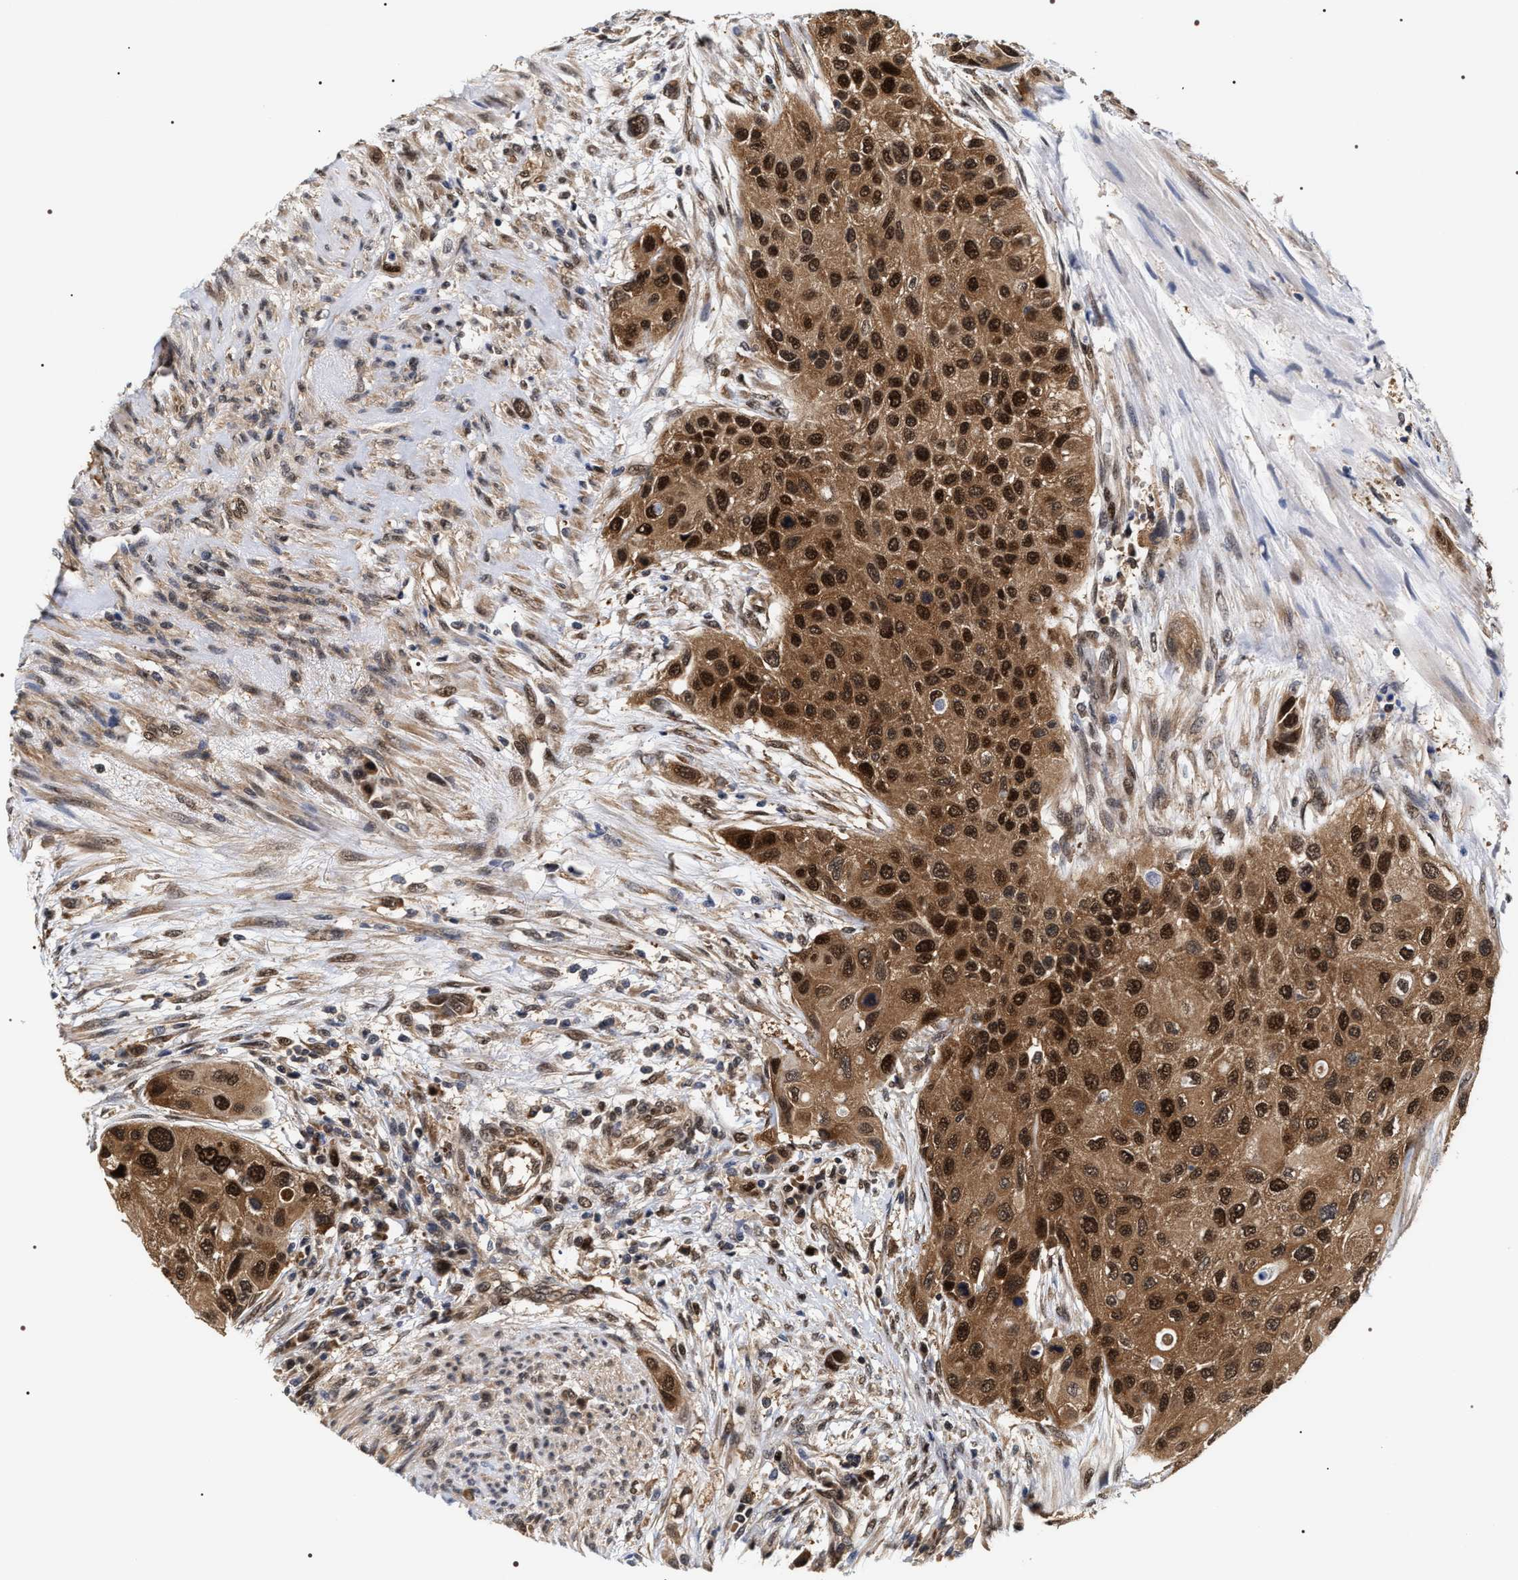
{"staining": {"intensity": "strong", "quantity": ">75%", "location": "cytoplasmic/membranous,nuclear"}, "tissue": "urothelial cancer", "cell_type": "Tumor cells", "image_type": "cancer", "snomed": [{"axis": "morphology", "description": "Urothelial carcinoma, High grade"}, {"axis": "topography", "description": "Urinary bladder"}], "caption": "Immunohistochemistry (IHC) histopathology image of neoplastic tissue: human urothelial cancer stained using immunohistochemistry demonstrates high levels of strong protein expression localized specifically in the cytoplasmic/membranous and nuclear of tumor cells, appearing as a cytoplasmic/membranous and nuclear brown color.", "gene": "BAG6", "patient": {"sex": "female", "age": 56}}